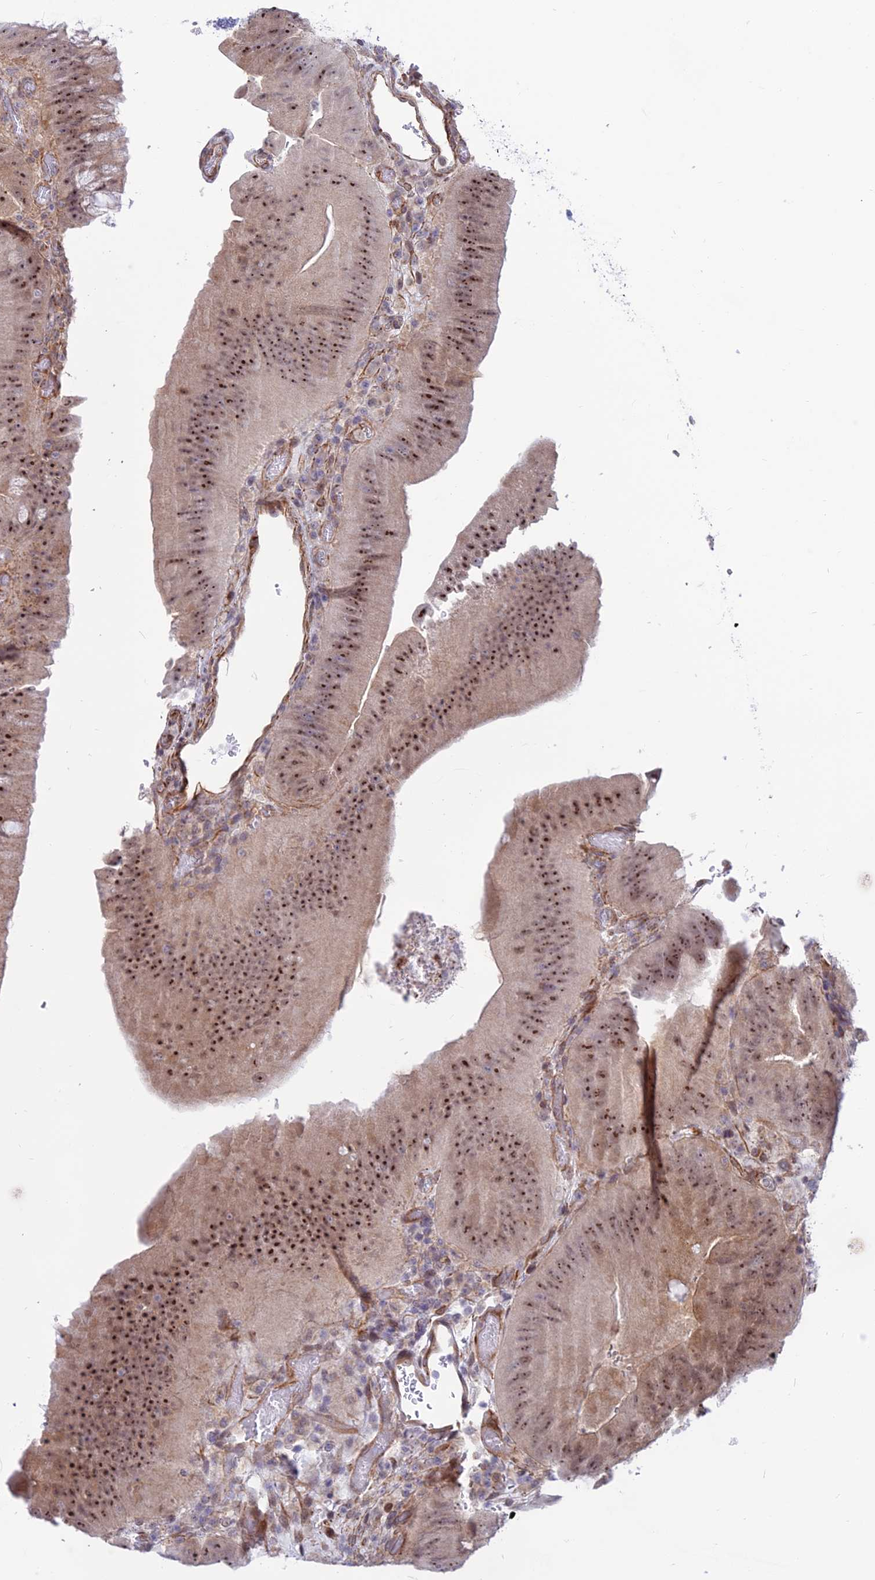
{"staining": {"intensity": "moderate", "quantity": ">75%", "location": "cytoplasmic/membranous,nuclear"}, "tissue": "colorectal cancer", "cell_type": "Tumor cells", "image_type": "cancer", "snomed": [{"axis": "morphology", "description": "Adenocarcinoma, NOS"}, {"axis": "topography", "description": "Colon"}], "caption": "Colorectal cancer (adenocarcinoma) stained for a protein (brown) displays moderate cytoplasmic/membranous and nuclear positive staining in about >75% of tumor cells.", "gene": "SAPCD2", "patient": {"sex": "female", "age": 43}}